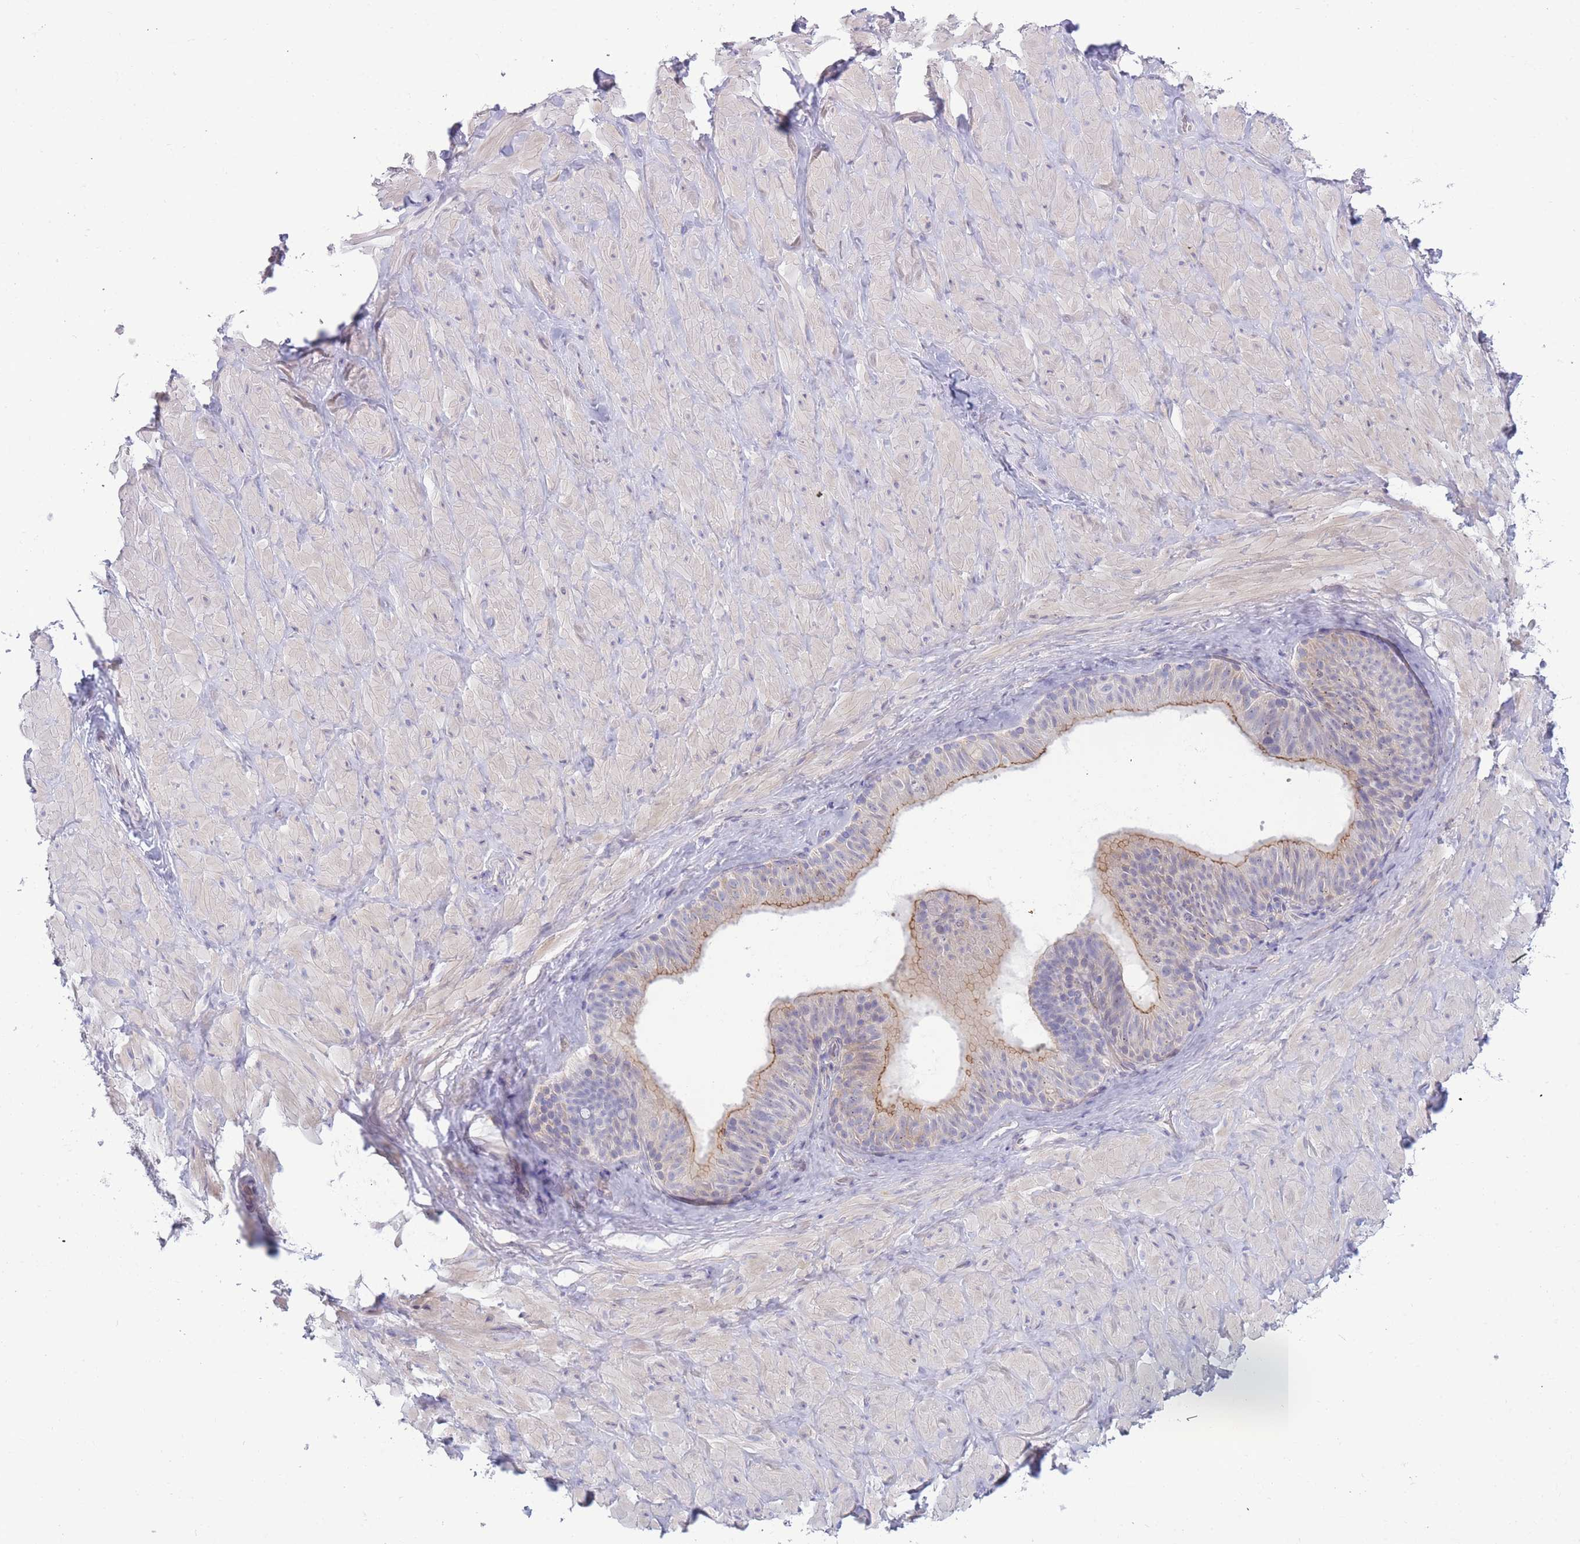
{"staining": {"intensity": "negative", "quantity": "none", "location": "none"}, "tissue": "adipose tissue", "cell_type": "Adipocytes", "image_type": "normal", "snomed": [{"axis": "morphology", "description": "Normal tissue, NOS"}, {"axis": "topography", "description": "Soft tissue"}, {"axis": "topography", "description": "Vascular tissue"}], "caption": "There is no significant expression in adipocytes of adipose tissue. Brightfield microscopy of immunohistochemistry (IHC) stained with DAB (brown) and hematoxylin (blue), captured at high magnification.", "gene": "PRR23A", "patient": {"sex": "male", "age": 41}}